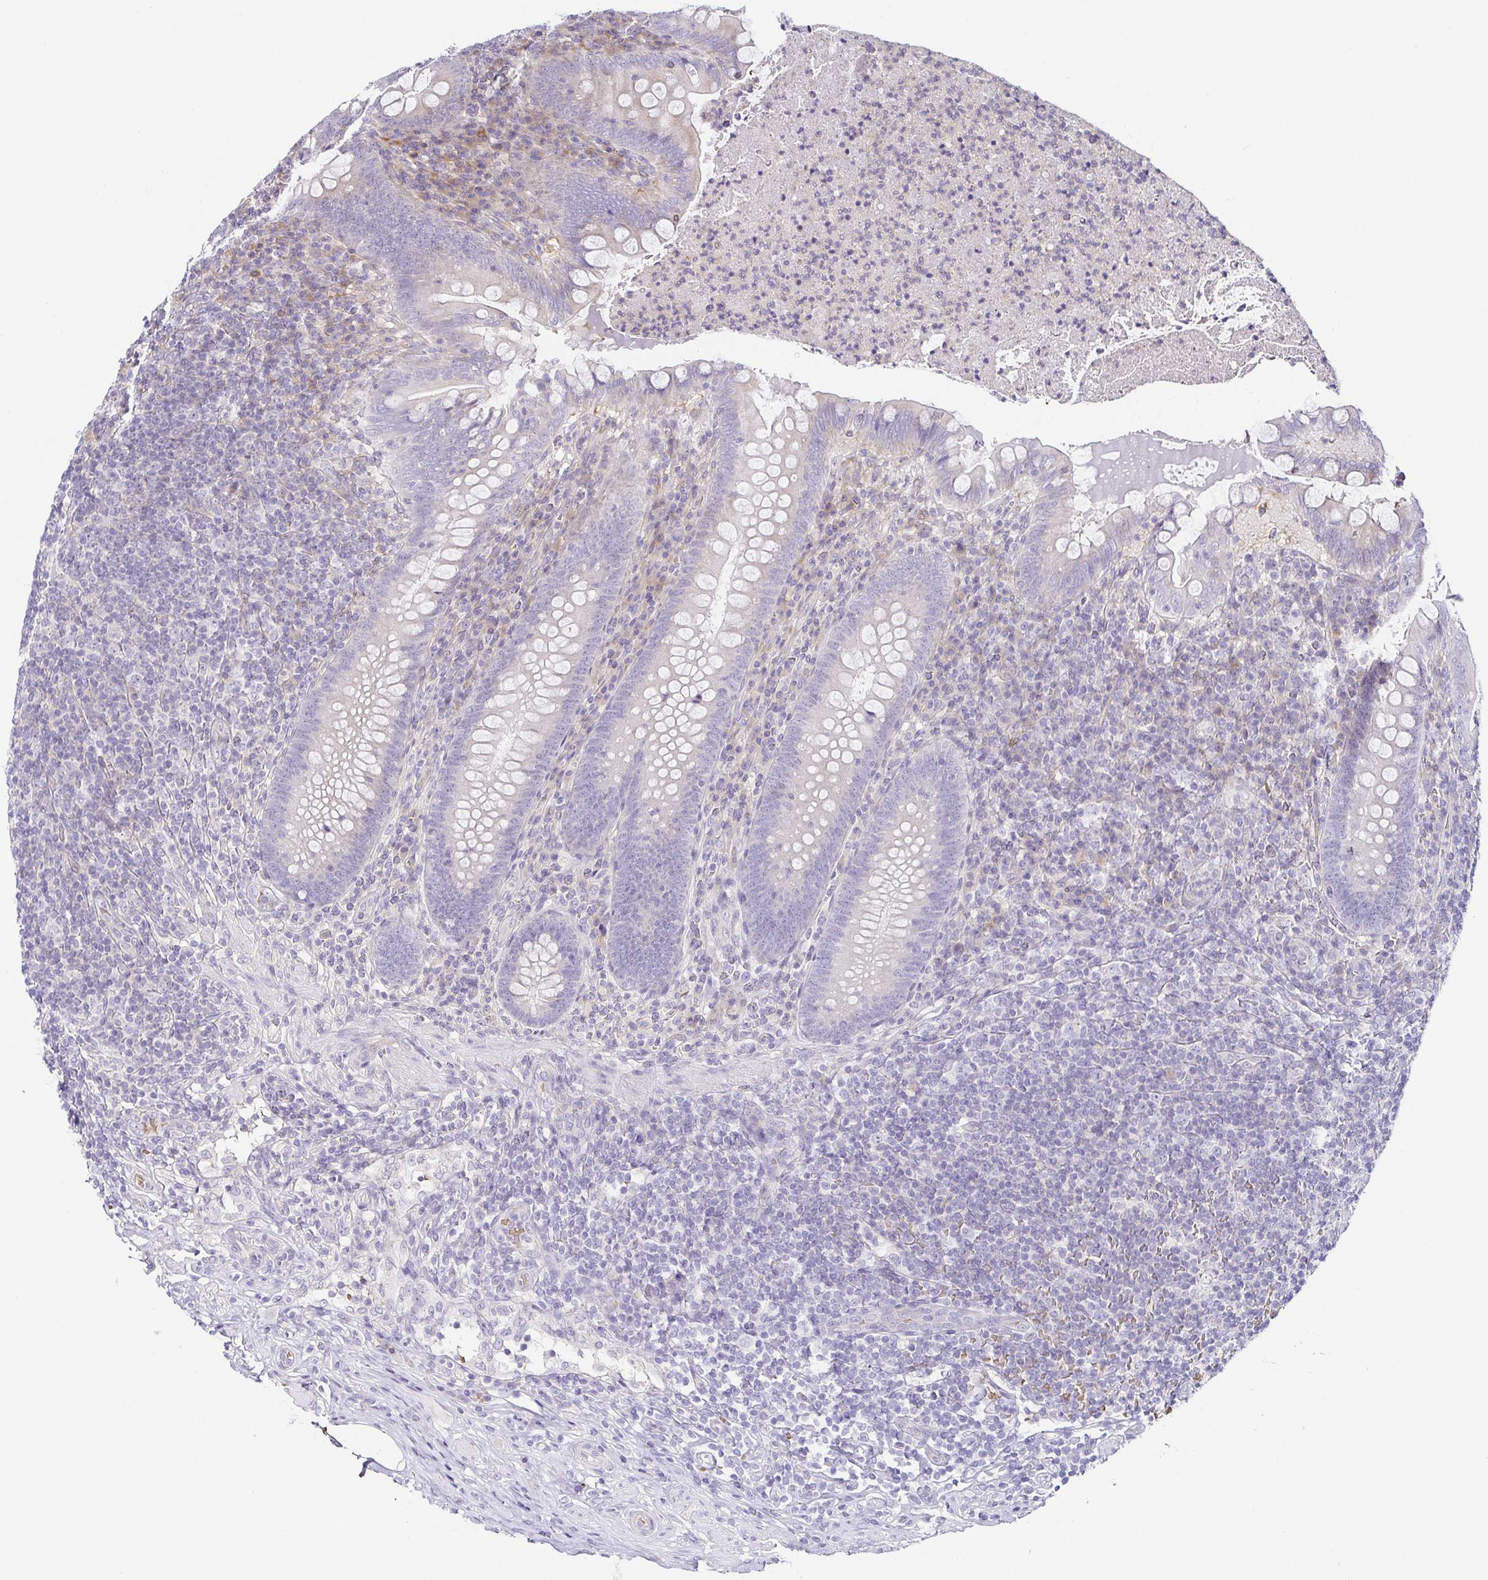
{"staining": {"intensity": "negative", "quantity": "none", "location": "none"}, "tissue": "appendix", "cell_type": "Glandular cells", "image_type": "normal", "snomed": [{"axis": "morphology", "description": "Normal tissue, NOS"}, {"axis": "topography", "description": "Appendix"}], "caption": "Glandular cells show no significant positivity in normal appendix. (DAB (3,3'-diaminobenzidine) immunohistochemistry with hematoxylin counter stain).", "gene": "FAM162B", "patient": {"sex": "male", "age": 47}}